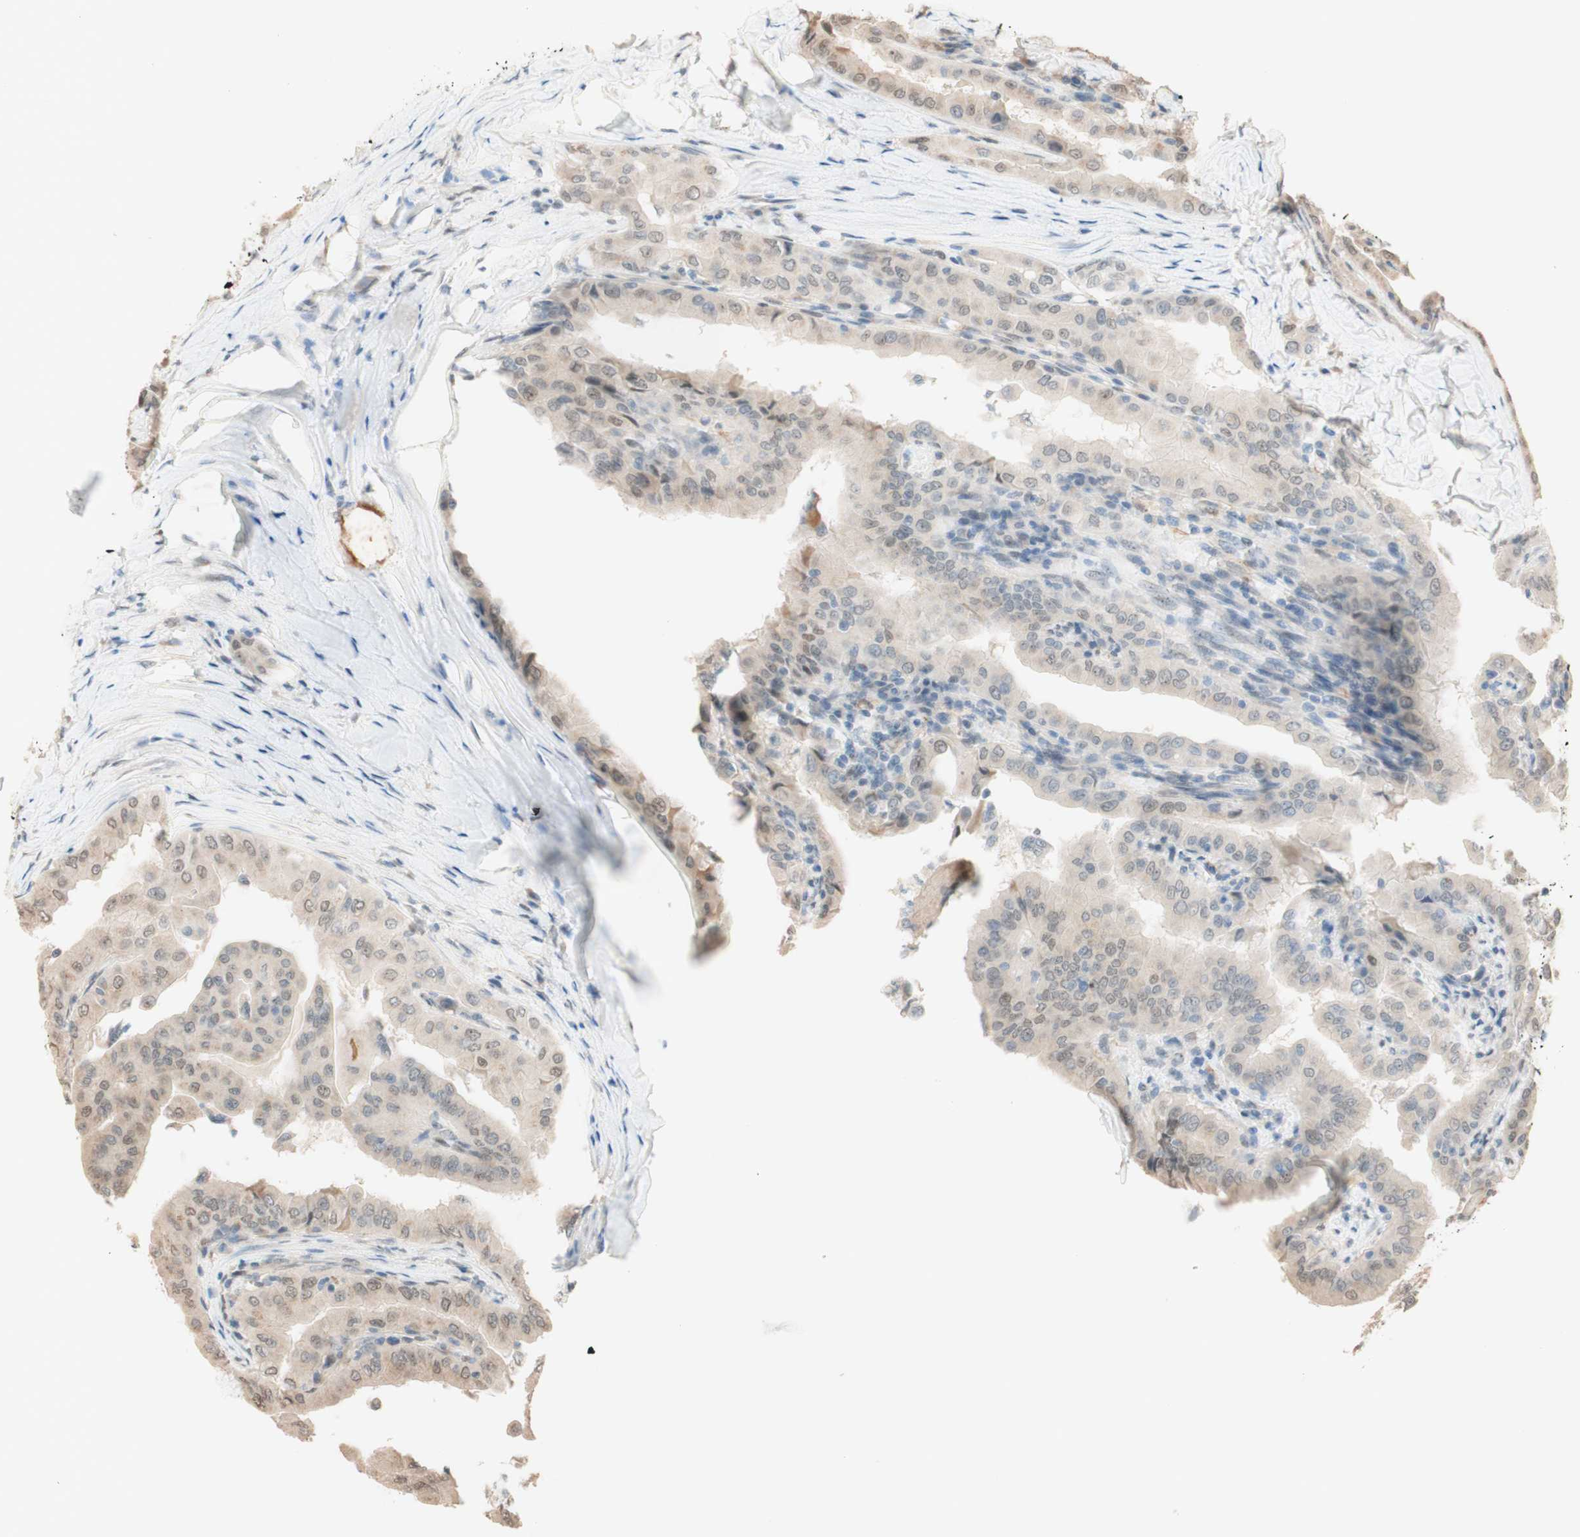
{"staining": {"intensity": "weak", "quantity": "<25%", "location": "cytoplasmic/membranous"}, "tissue": "thyroid cancer", "cell_type": "Tumor cells", "image_type": "cancer", "snomed": [{"axis": "morphology", "description": "Papillary adenocarcinoma, NOS"}, {"axis": "topography", "description": "Thyroid gland"}], "caption": "The image reveals no staining of tumor cells in papillary adenocarcinoma (thyroid).", "gene": "CCNC", "patient": {"sex": "male", "age": 33}}